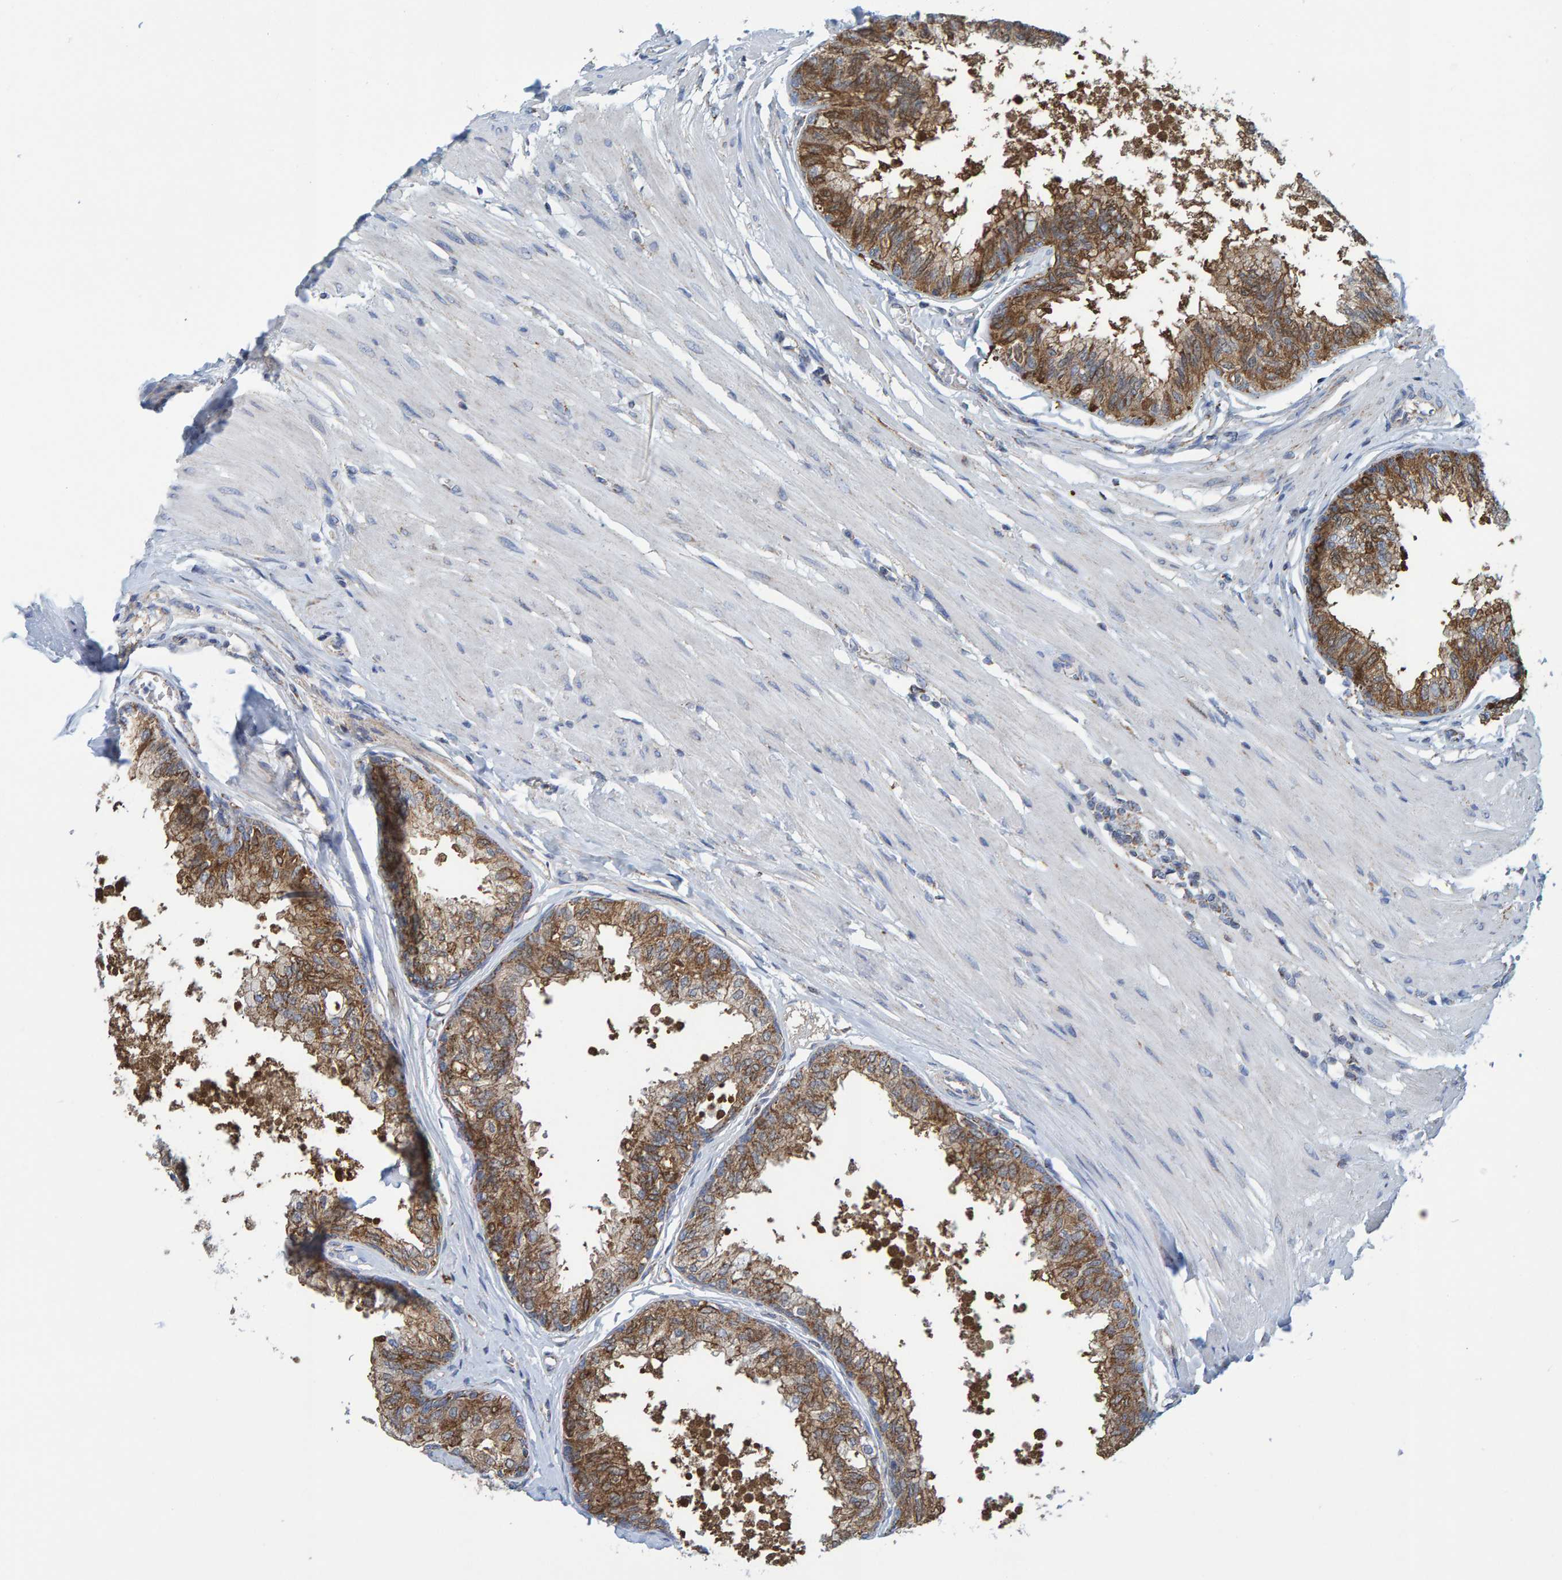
{"staining": {"intensity": "moderate", "quantity": "25%-75%", "location": "cytoplasmic/membranous"}, "tissue": "prostate", "cell_type": "Glandular cells", "image_type": "normal", "snomed": [{"axis": "morphology", "description": "Normal tissue, NOS"}, {"axis": "topography", "description": "Prostate"}, {"axis": "topography", "description": "Seminal veicle"}], "caption": "High-magnification brightfield microscopy of benign prostate stained with DAB (brown) and counterstained with hematoxylin (blue). glandular cells exhibit moderate cytoplasmic/membranous staining is appreciated in about25%-75% of cells.", "gene": "MRPS7", "patient": {"sex": "male", "age": 60}}